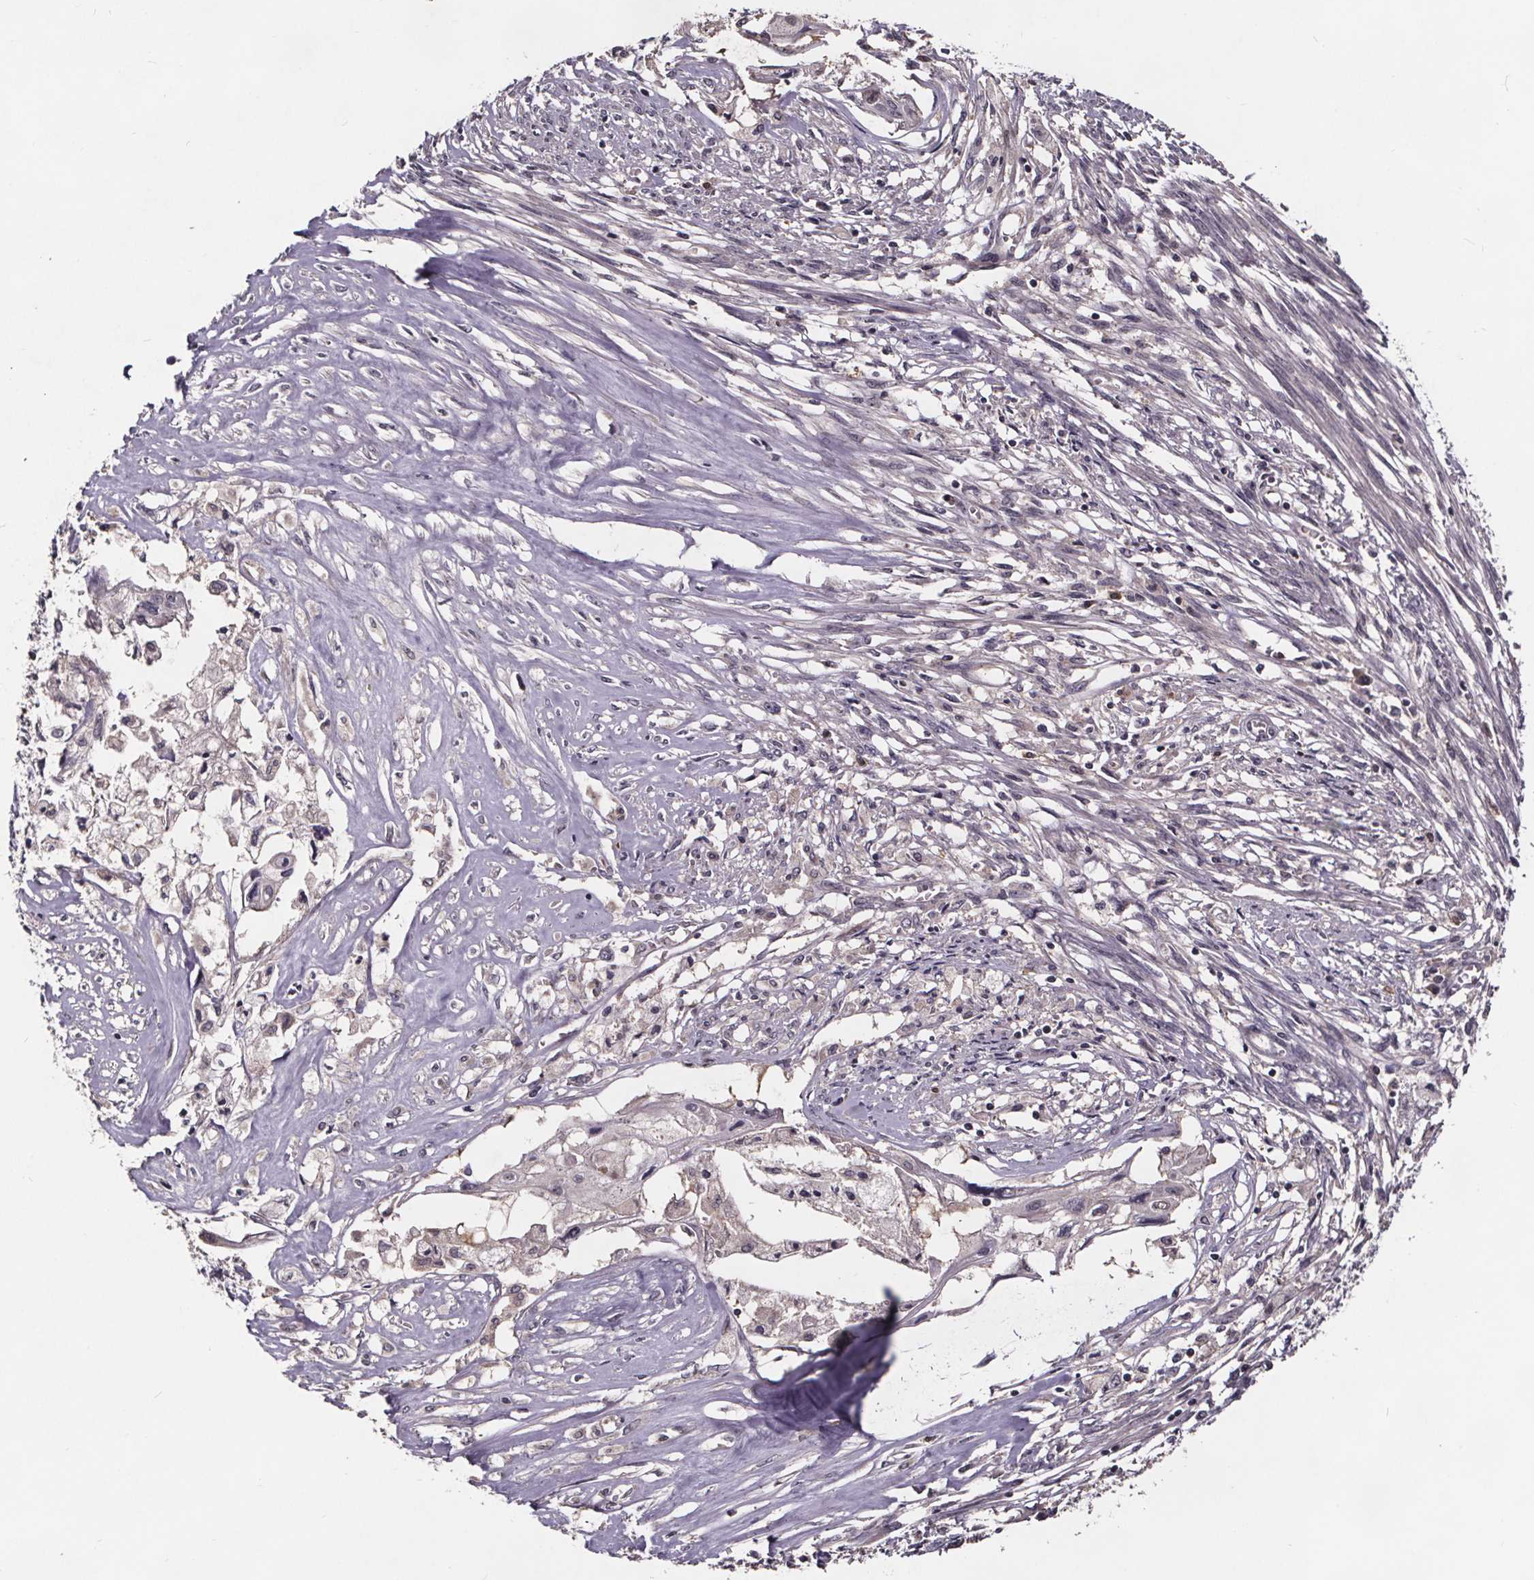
{"staining": {"intensity": "negative", "quantity": "none", "location": "none"}, "tissue": "cervical cancer", "cell_type": "Tumor cells", "image_type": "cancer", "snomed": [{"axis": "morphology", "description": "Squamous cell carcinoma, NOS"}, {"axis": "topography", "description": "Cervix"}], "caption": "This histopathology image is of cervical cancer stained with IHC to label a protein in brown with the nuclei are counter-stained blue. There is no expression in tumor cells.", "gene": "SMIM1", "patient": {"sex": "female", "age": 49}}